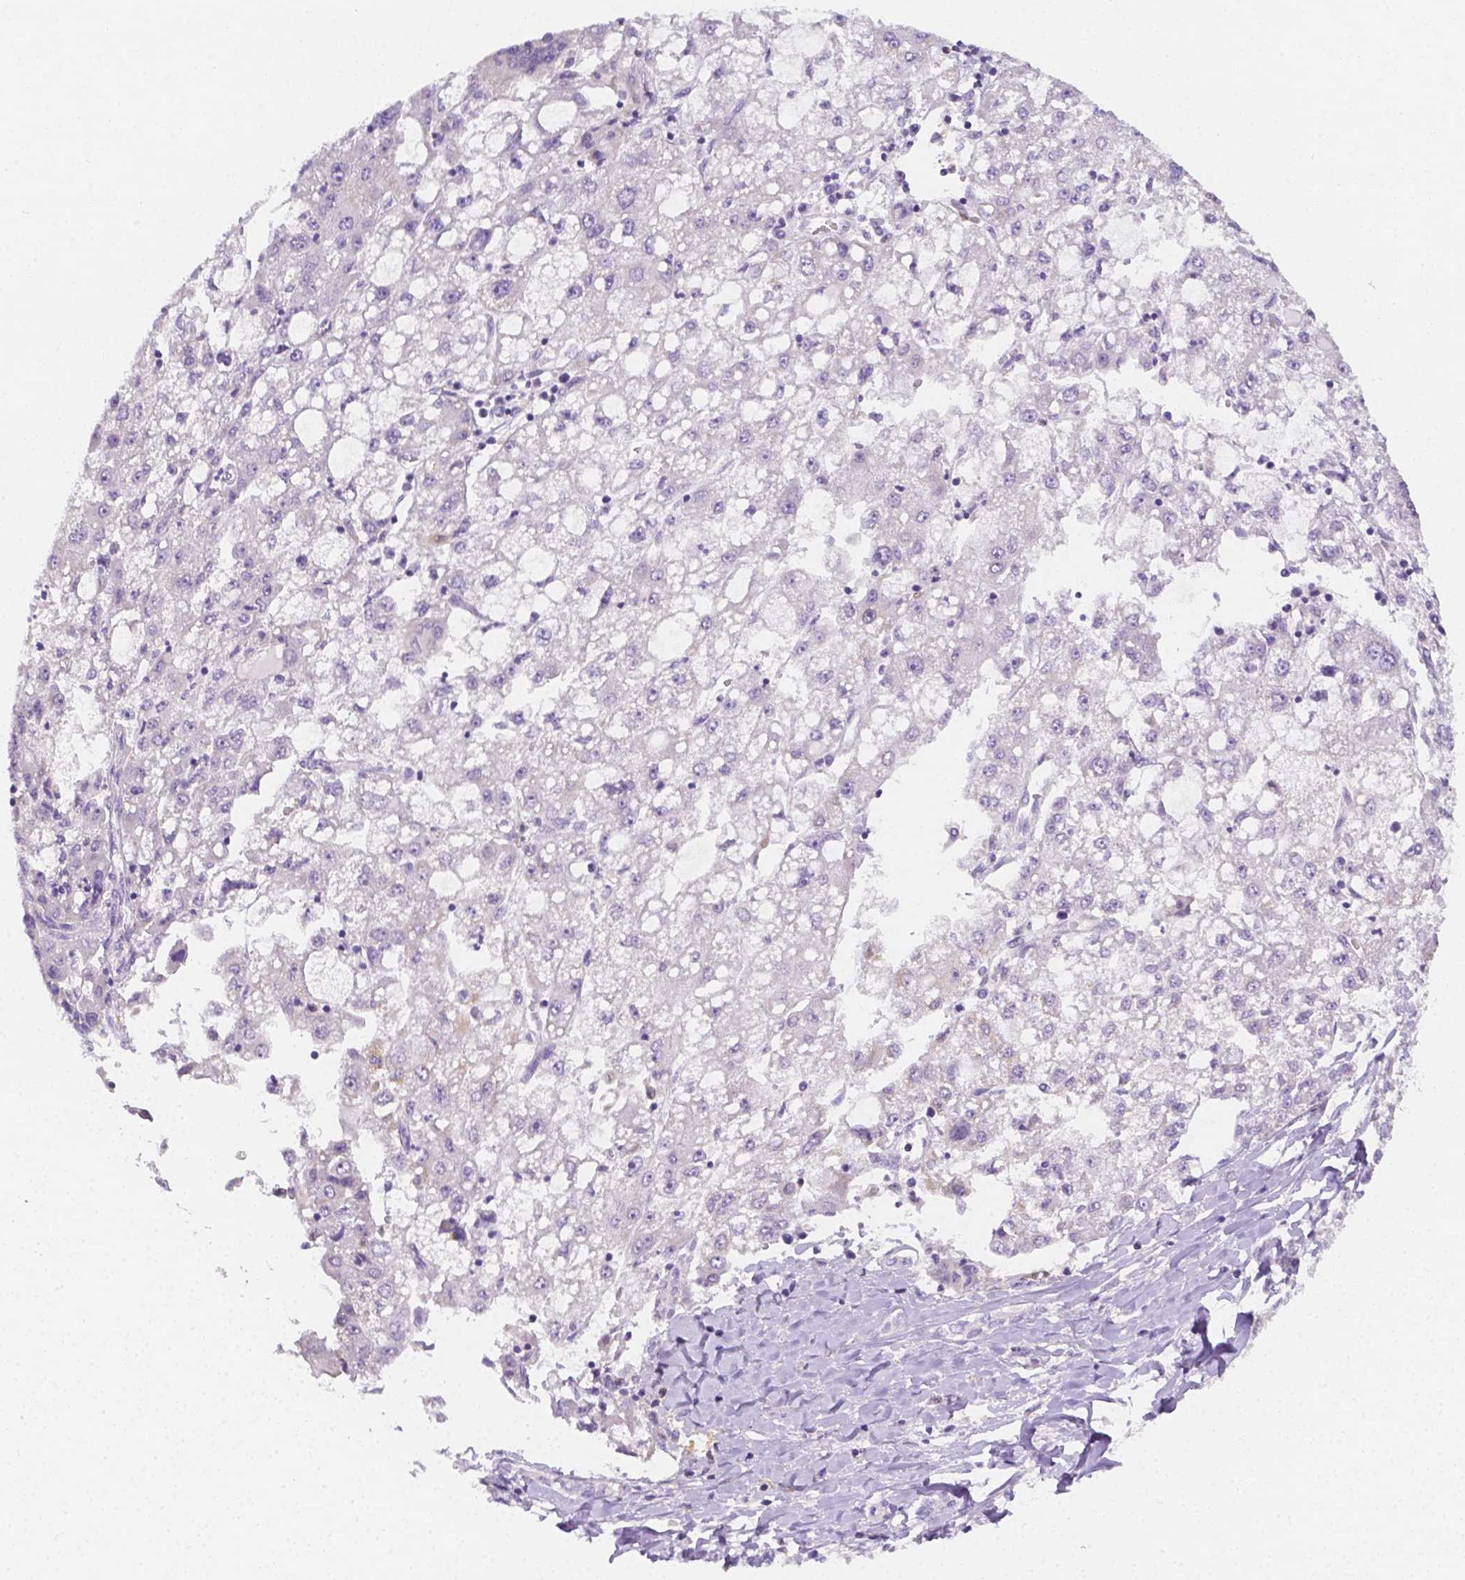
{"staining": {"intensity": "negative", "quantity": "none", "location": "none"}, "tissue": "liver cancer", "cell_type": "Tumor cells", "image_type": "cancer", "snomed": [{"axis": "morphology", "description": "Carcinoma, Hepatocellular, NOS"}, {"axis": "topography", "description": "Liver"}], "caption": "DAB (3,3'-diaminobenzidine) immunohistochemical staining of liver cancer (hepatocellular carcinoma) reveals no significant positivity in tumor cells.", "gene": "SGTB", "patient": {"sex": "male", "age": 40}}